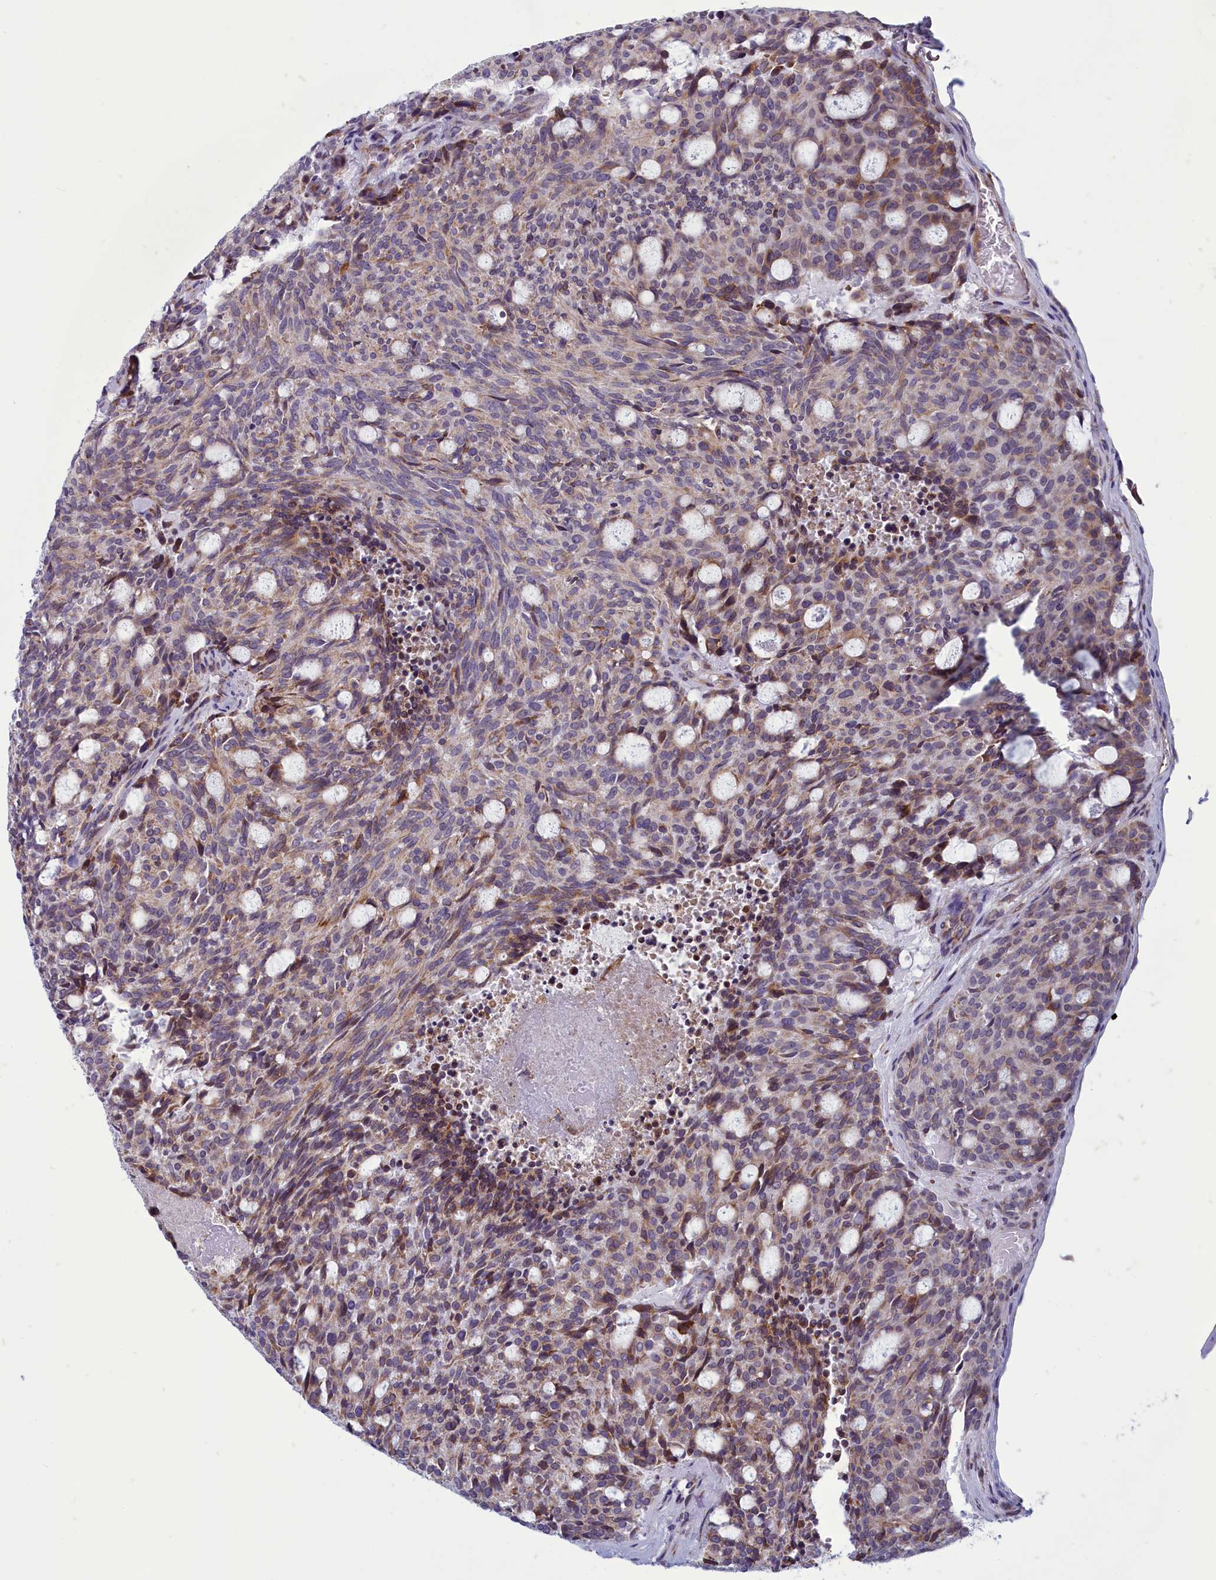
{"staining": {"intensity": "moderate", "quantity": "25%-75%", "location": "cytoplasmic/membranous"}, "tissue": "carcinoid", "cell_type": "Tumor cells", "image_type": "cancer", "snomed": [{"axis": "morphology", "description": "Carcinoid, malignant, NOS"}, {"axis": "topography", "description": "Pancreas"}], "caption": "Immunohistochemistry (IHC) of carcinoid shows medium levels of moderate cytoplasmic/membranous positivity in about 25%-75% of tumor cells. Nuclei are stained in blue.", "gene": "CENATAC", "patient": {"sex": "female", "age": 54}}